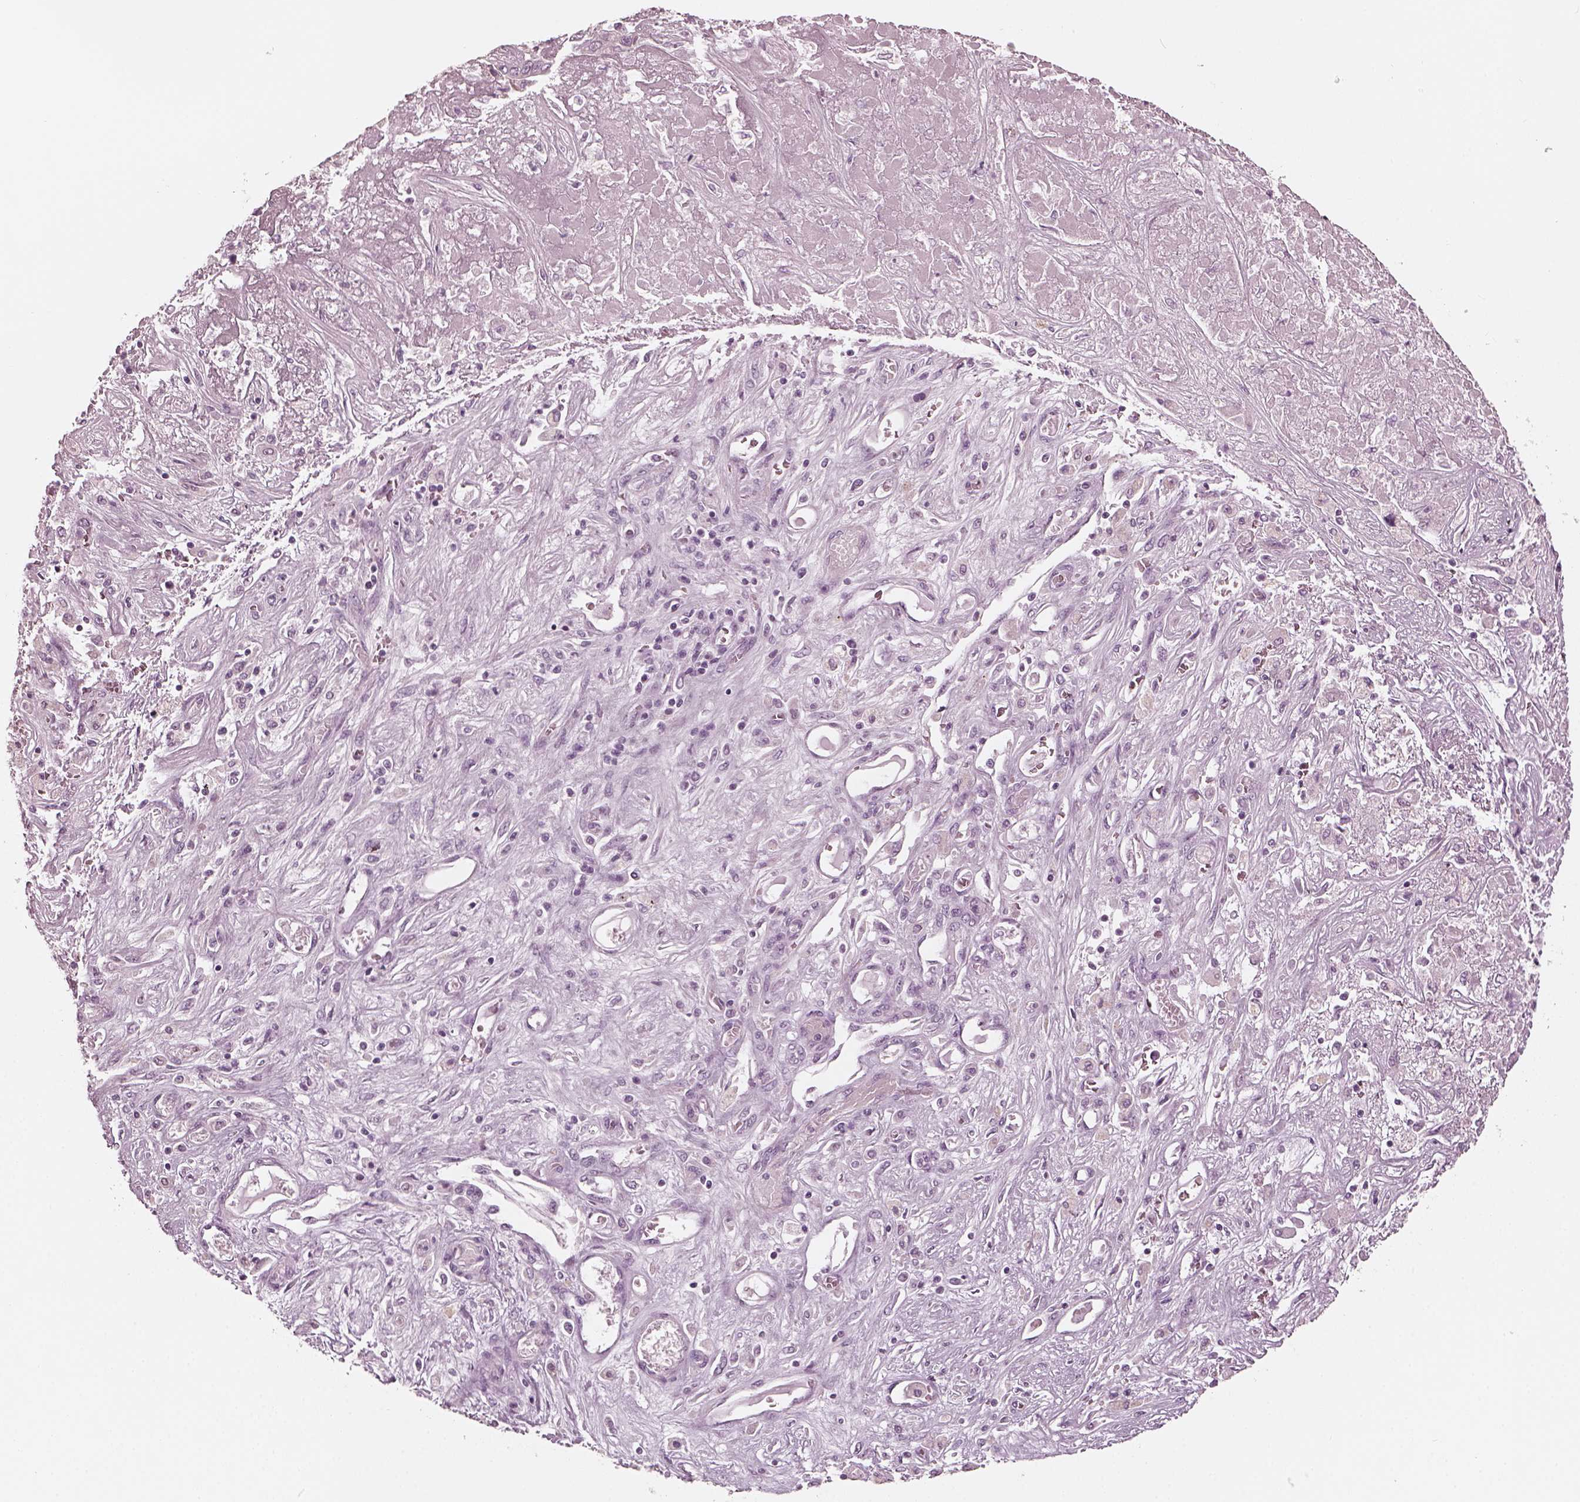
{"staining": {"intensity": "weak", "quantity": "<25%", "location": "cytoplasmic/membranous"}, "tissue": "liver cancer", "cell_type": "Tumor cells", "image_type": "cancer", "snomed": [{"axis": "morphology", "description": "Cholangiocarcinoma"}, {"axis": "topography", "description": "Liver"}], "caption": "Tumor cells show no significant positivity in liver cancer (cholangiocarcinoma).", "gene": "CNTN1", "patient": {"sex": "female", "age": 52}}